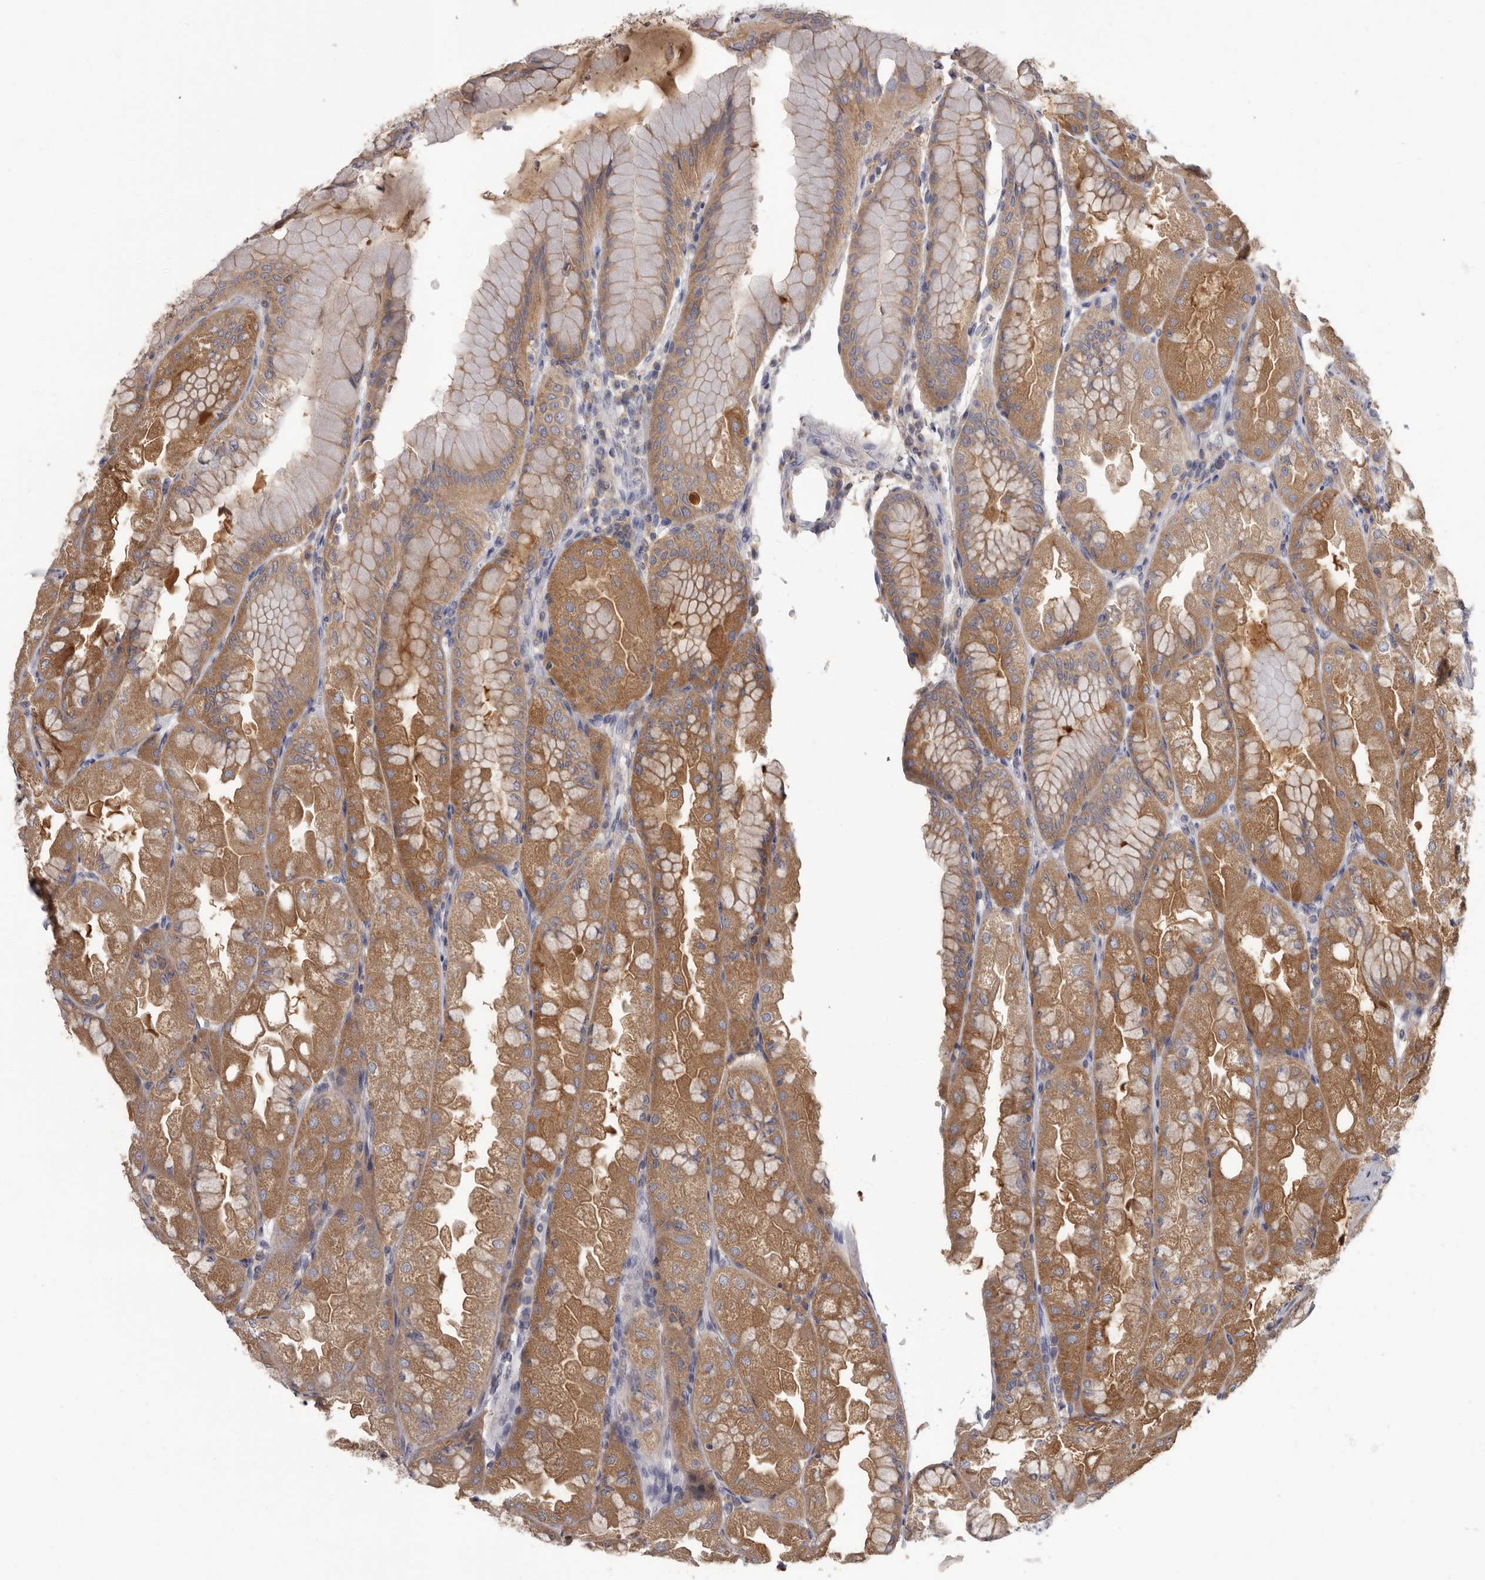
{"staining": {"intensity": "moderate", "quantity": ">75%", "location": "cytoplasmic/membranous"}, "tissue": "stomach", "cell_type": "Glandular cells", "image_type": "normal", "snomed": [{"axis": "morphology", "description": "Normal tissue, NOS"}, {"axis": "topography", "description": "Stomach, upper"}], "caption": "Stomach stained with DAB immunohistochemistry (IHC) reveals medium levels of moderate cytoplasmic/membranous expression in approximately >75% of glandular cells. The staining is performed using DAB brown chromogen to label protein expression. The nuclei are counter-stained blue using hematoxylin.", "gene": "APEH", "patient": {"sex": "male", "age": 47}}